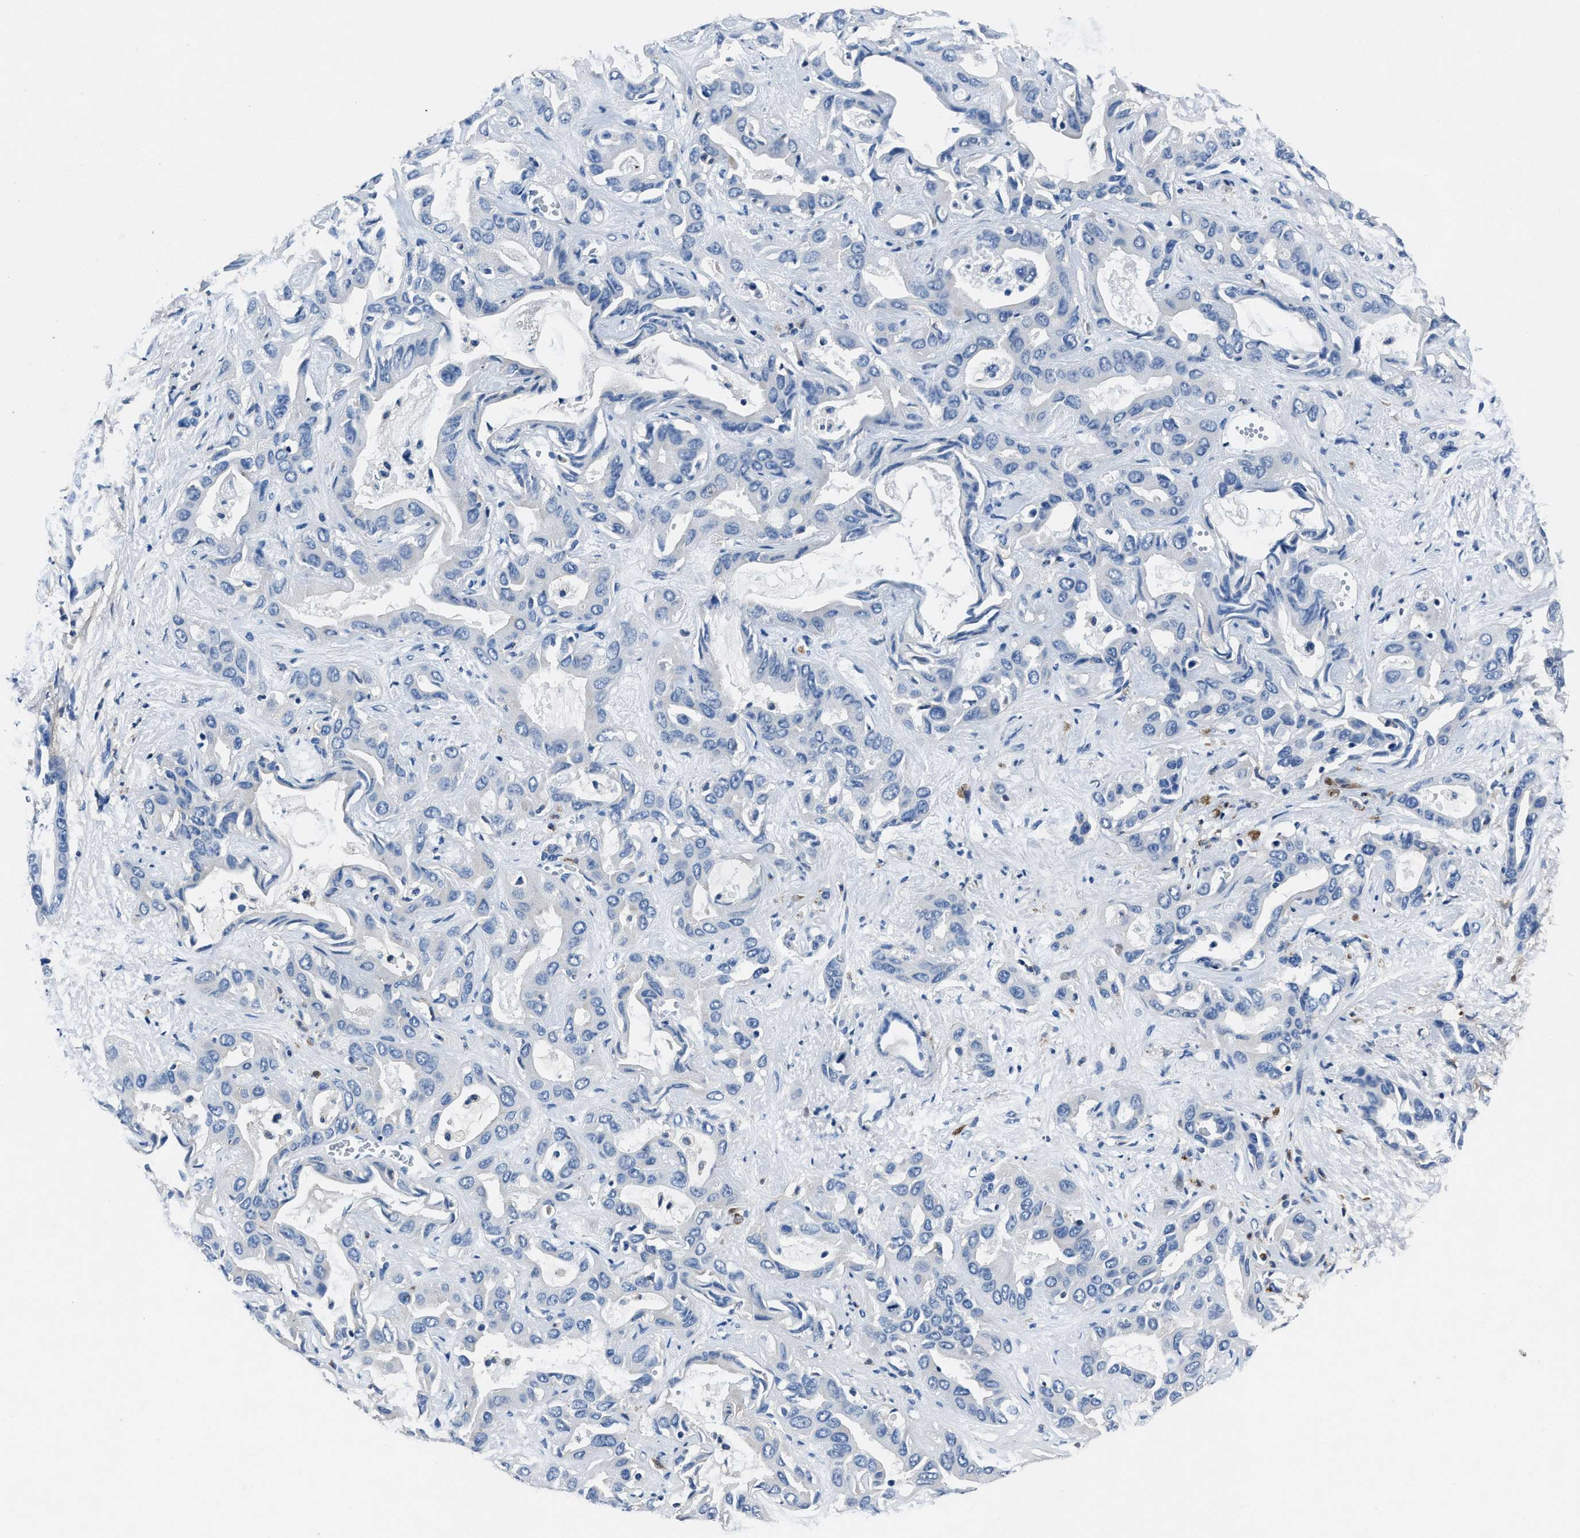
{"staining": {"intensity": "negative", "quantity": "none", "location": "none"}, "tissue": "liver cancer", "cell_type": "Tumor cells", "image_type": "cancer", "snomed": [{"axis": "morphology", "description": "Cholangiocarcinoma"}, {"axis": "topography", "description": "Liver"}], "caption": "A photomicrograph of liver cancer (cholangiocarcinoma) stained for a protein displays no brown staining in tumor cells.", "gene": "FGL2", "patient": {"sex": "female", "age": 52}}